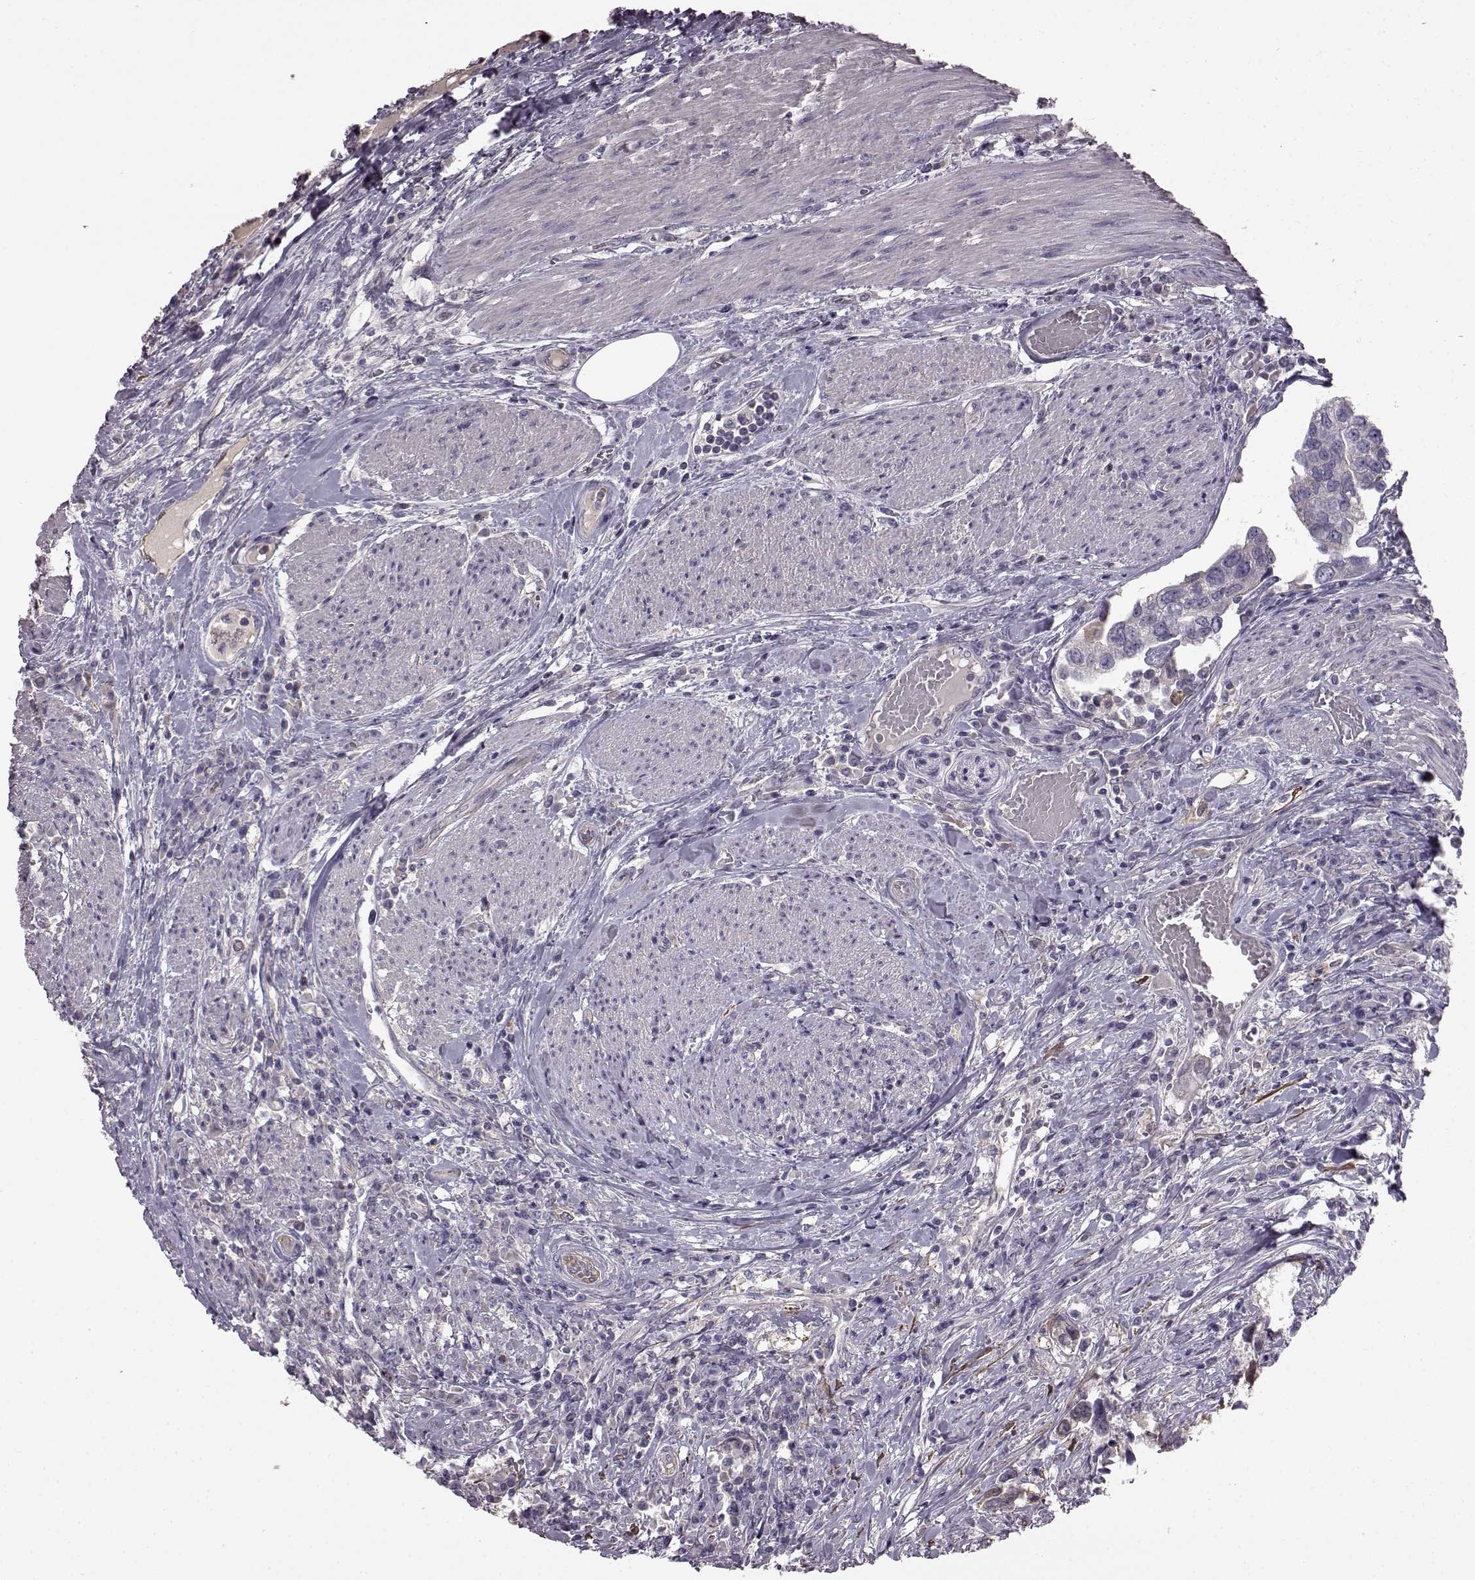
{"staining": {"intensity": "negative", "quantity": "none", "location": "none"}, "tissue": "urothelial cancer", "cell_type": "Tumor cells", "image_type": "cancer", "snomed": [{"axis": "morphology", "description": "Urothelial carcinoma, NOS"}, {"axis": "morphology", "description": "Urothelial carcinoma, High grade"}, {"axis": "topography", "description": "Urinary bladder"}], "caption": "The image shows no staining of tumor cells in urothelial cancer.", "gene": "KRT85", "patient": {"sex": "male", "age": 63}}